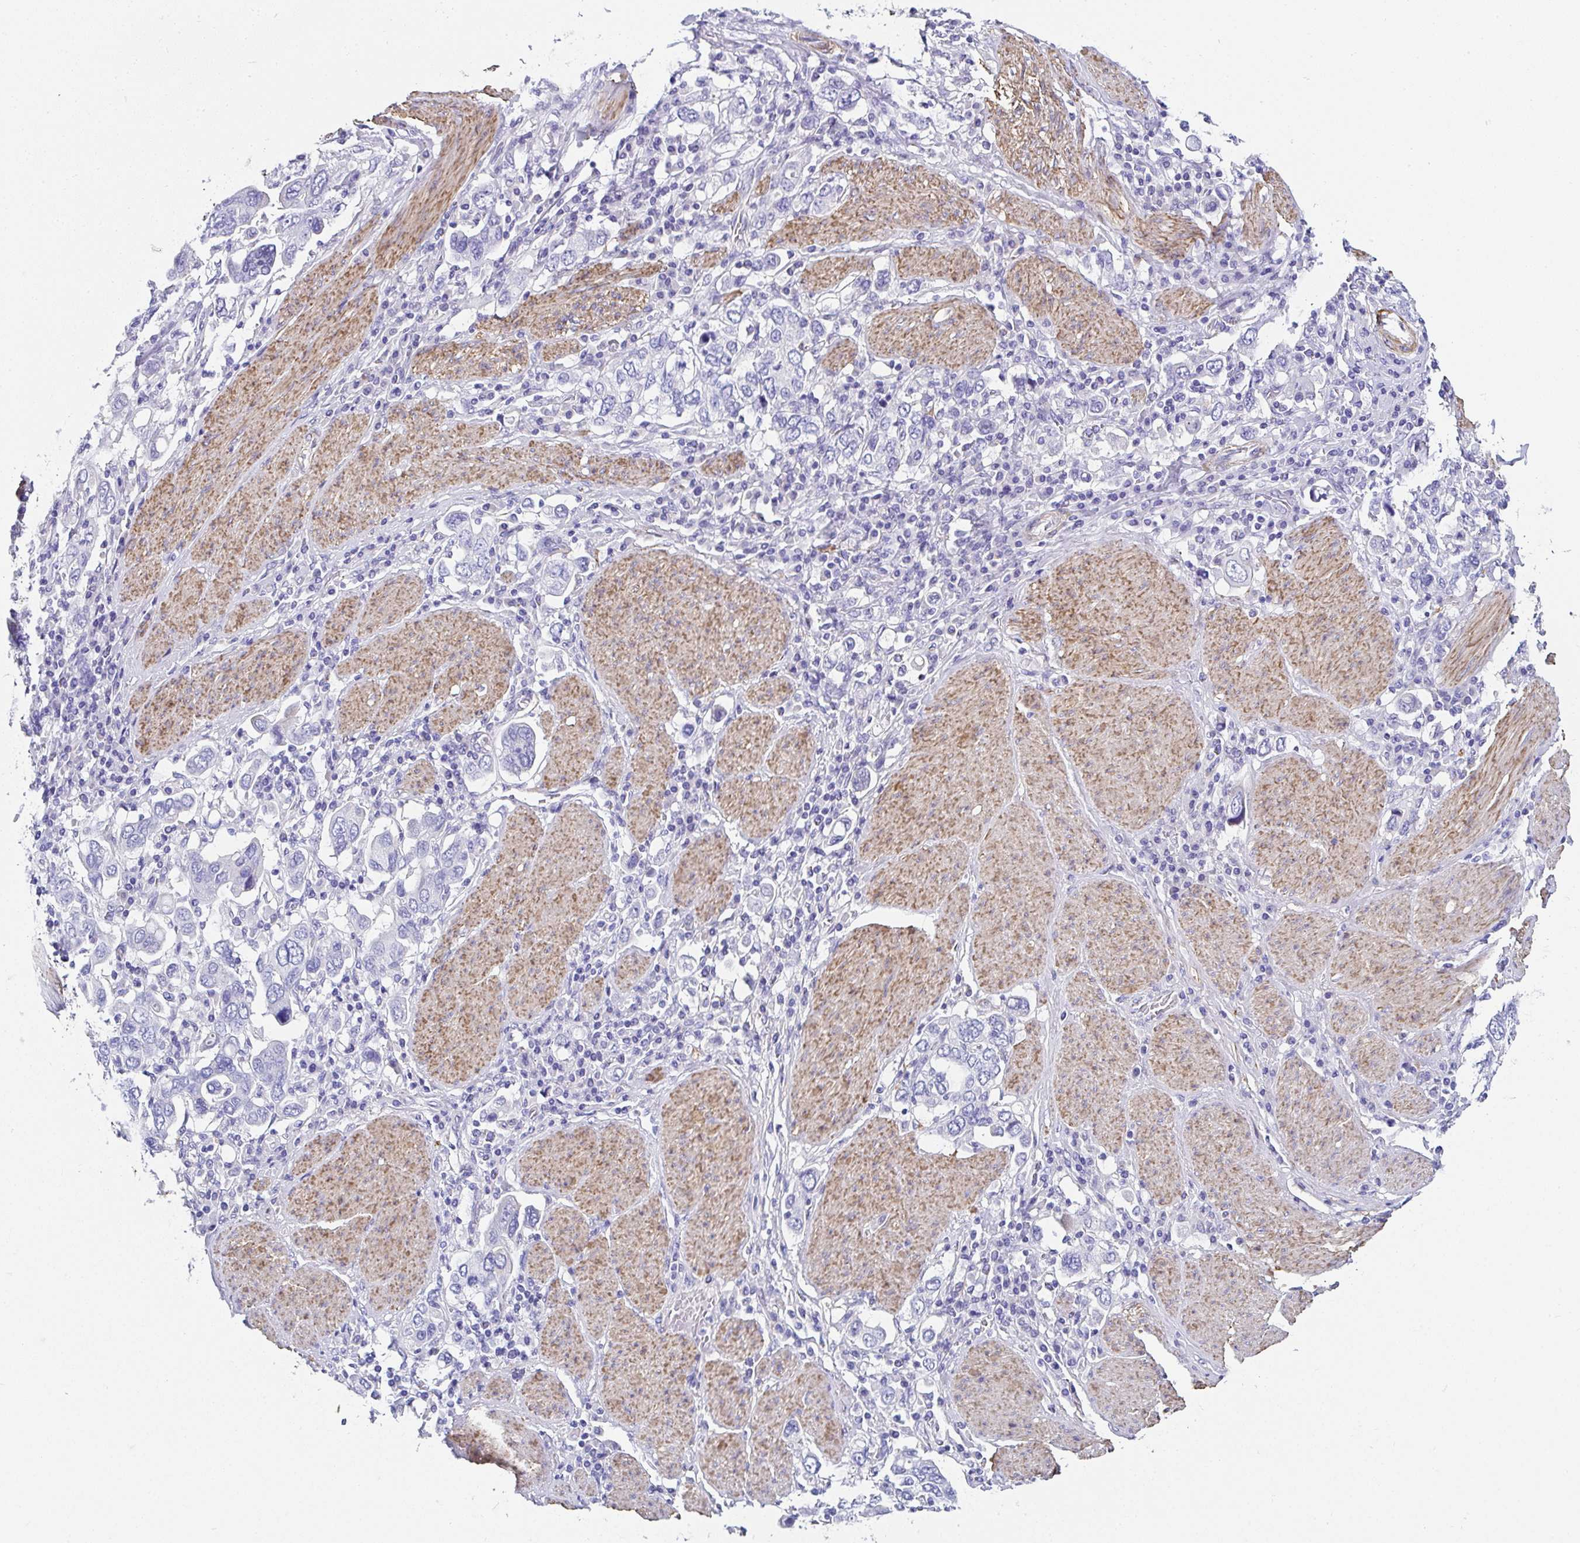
{"staining": {"intensity": "negative", "quantity": "none", "location": "none"}, "tissue": "stomach cancer", "cell_type": "Tumor cells", "image_type": "cancer", "snomed": [{"axis": "morphology", "description": "Adenocarcinoma, NOS"}, {"axis": "topography", "description": "Stomach, upper"}], "caption": "Immunohistochemistry (IHC) histopathology image of stomach cancer stained for a protein (brown), which exhibits no positivity in tumor cells. Nuclei are stained in blue.", "gene": "PPFIA4", "patient": {"sex": "male", "age": 62}}